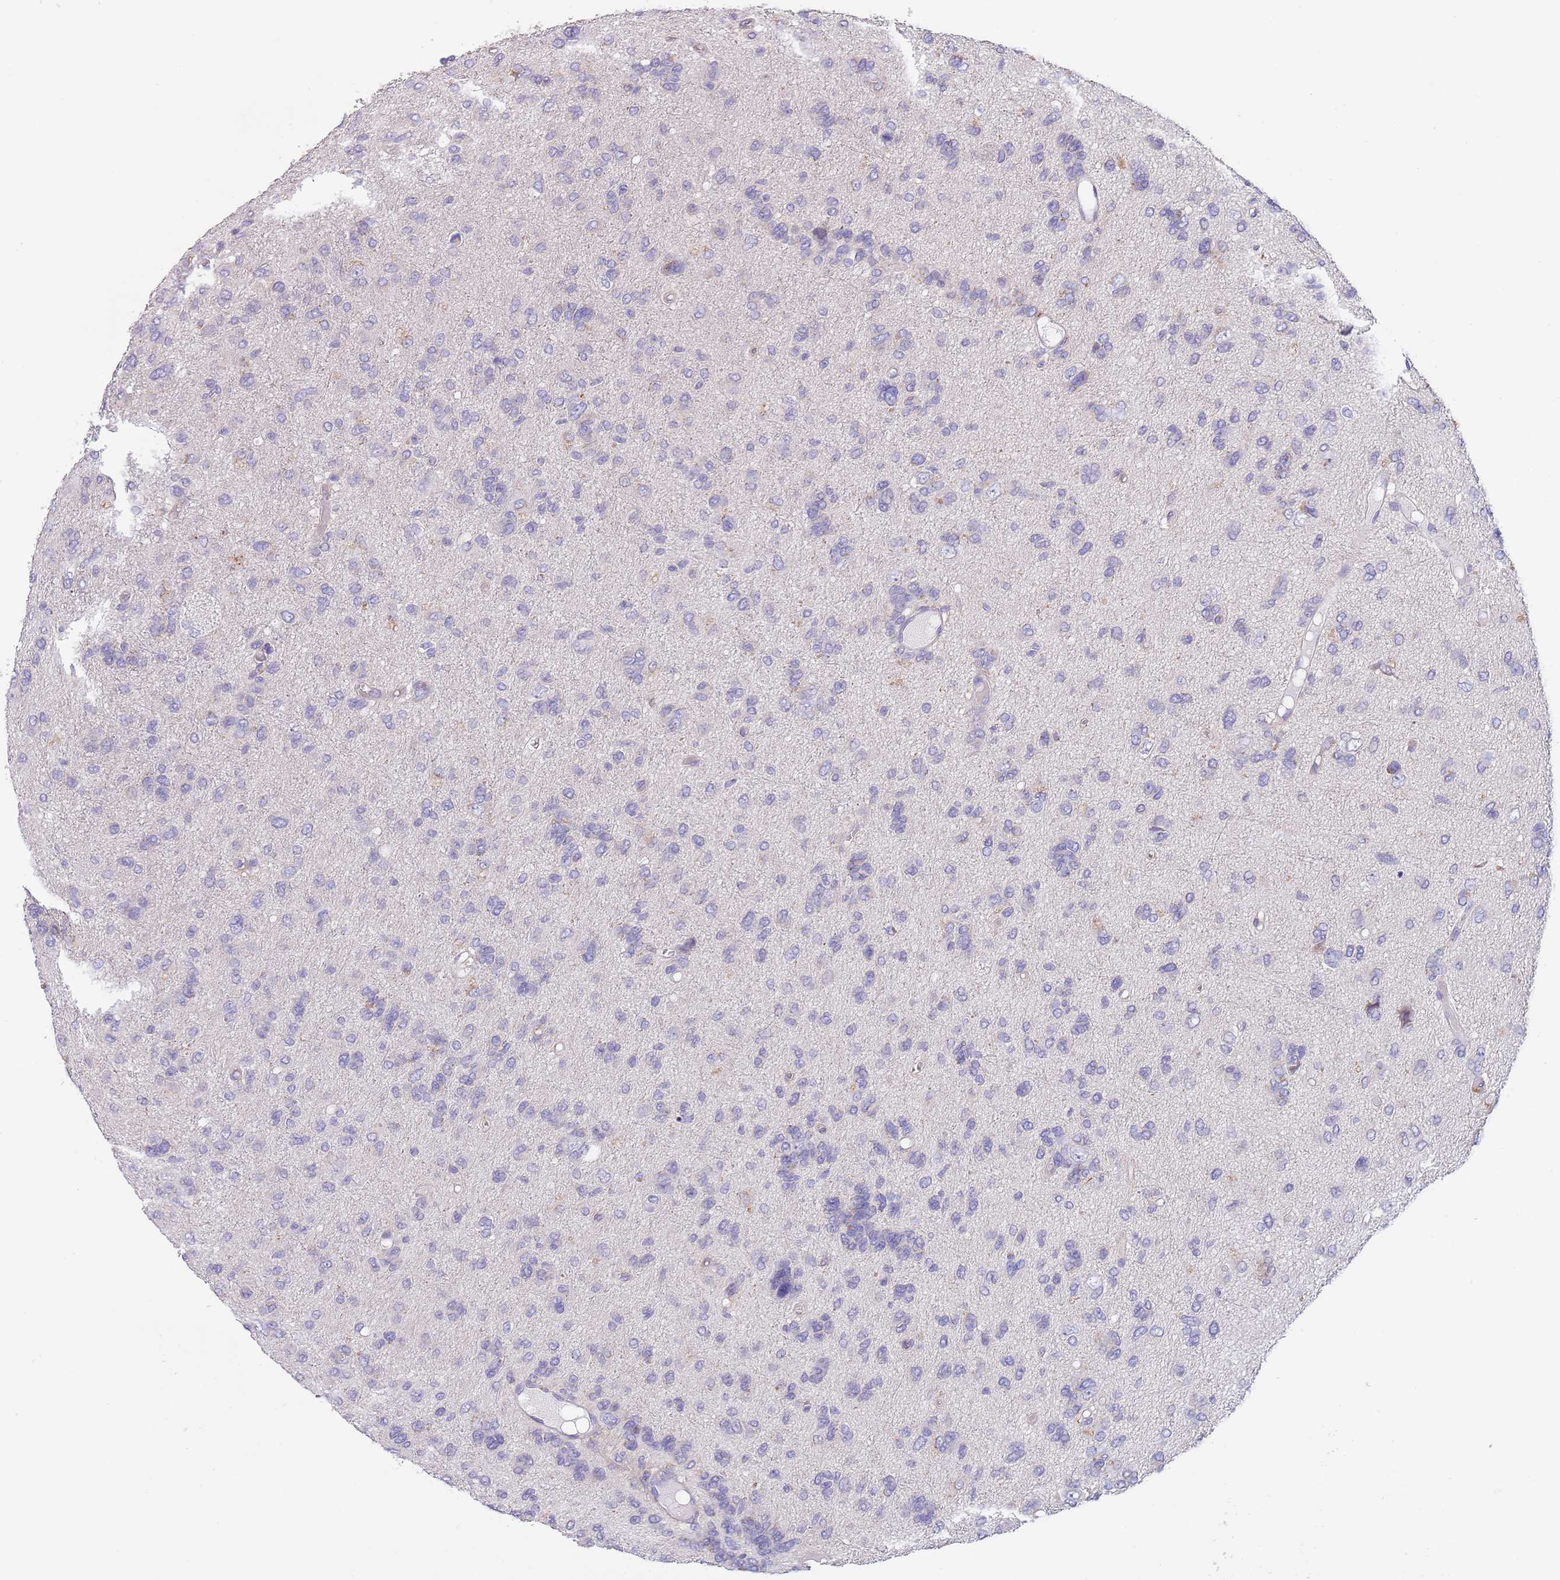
{"staining": {"intensity": "negative", "quantity": "none", "location": "none"}, "tissue": "glioma", "cell_type": "Tumor cells", "image_type": "cancer", "snomed": [{"axis": "morphology", "description": "Glioma, malignant, High grade"}, {"axis": "topography", "description": "Brain"}], "caption": "Photomicrograph shows no significant protein staining in tumor cells of malignant glioma (high-grade).", "gene": "MAN1C1", "patient": {"sex": "female", "age": 59}}